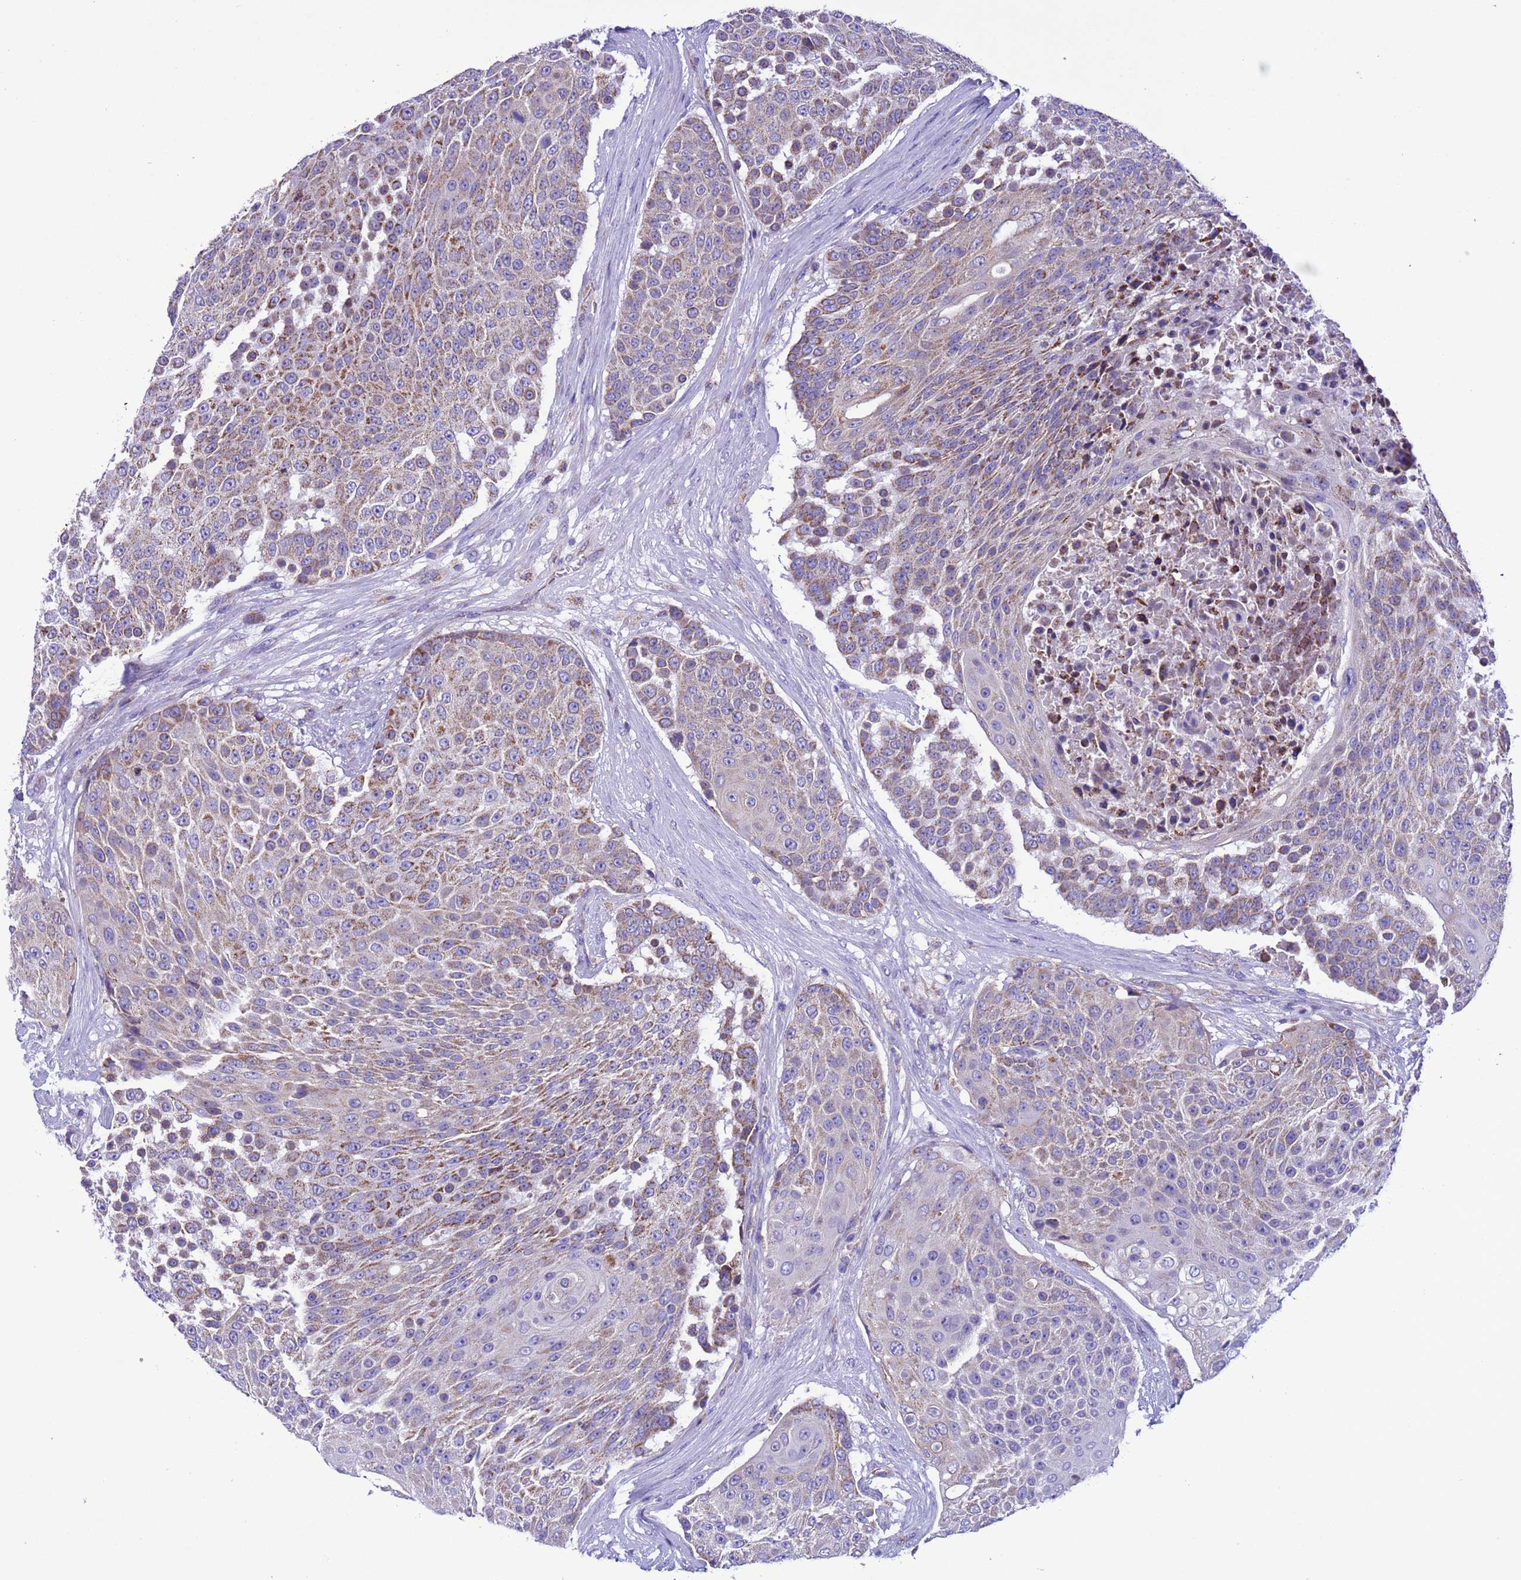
{"staining": {"intensity": "moderate", "quantity": "25%-75%", "location": "cytoplasmic/membranous"}, "tissue": "urothelial cancer", "cell_type": "Tumor cells", "image_type": "cancer", "snomed": [{"axis": "morphology", "description": "Urothelial carcinoma, High grade"}, {"axis": "topography", "description": "Urinary bladder"}], "caption": "Moderate cytoplasmic/membranous staining is identified in approximately 25%-75% of tumor cells in urothelial cancer.", "gene": "CCDC191", "patient": {"sex": "female", "age": 63}}